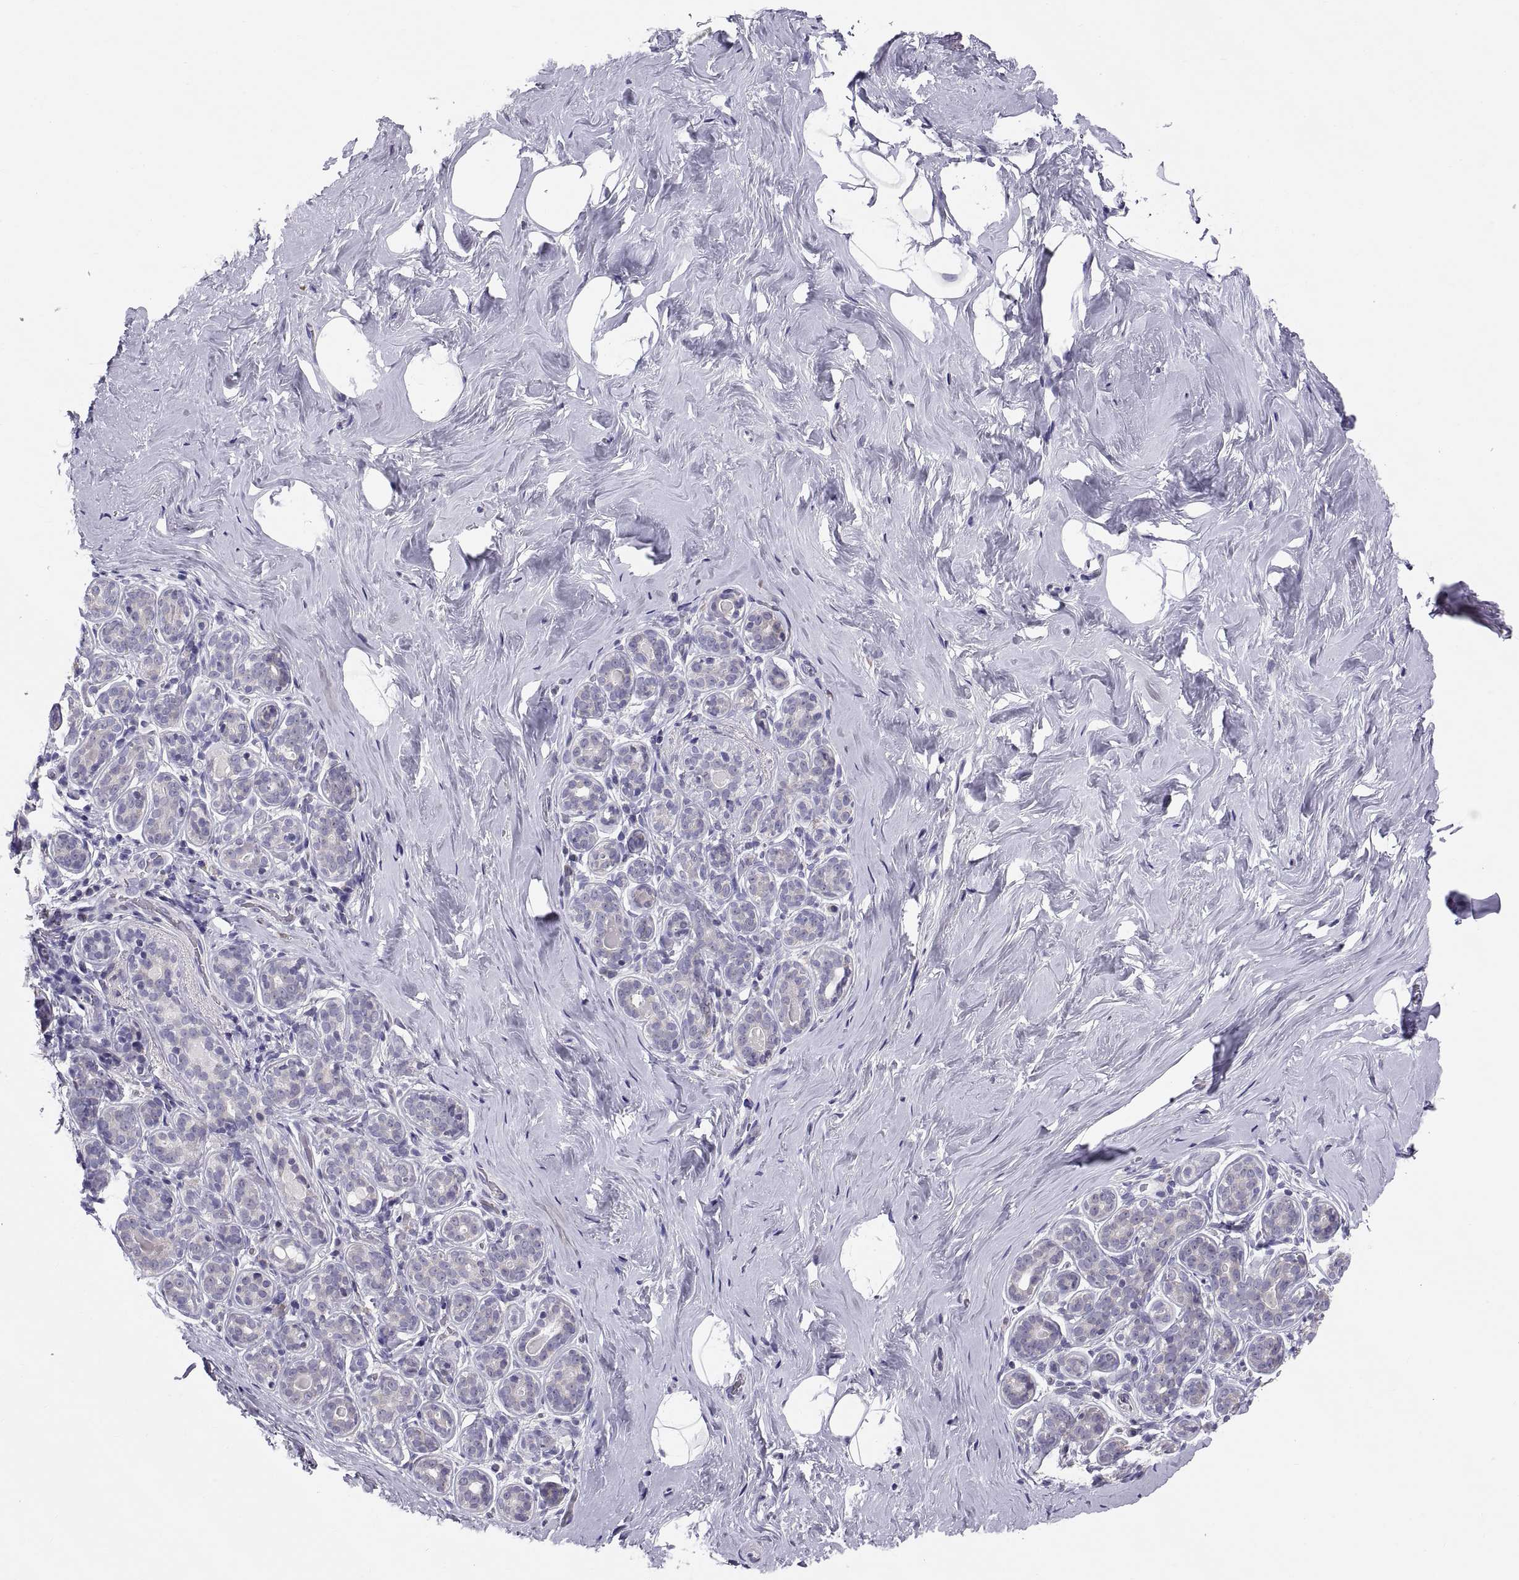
{"staining": {"intensity": "negative", "quantity": "none", "location": "none"}, "tissue": "breast", "cell_type": "Adipocytes", "image_type": "normal", "snomed": [{"axis": "morphology", "description": "Normal tissue, NOS"}, {"axis": "topography", "description": "Skin"}, {"axis": "topography", "description": "Breast"}], "caption": "Immunohistochemistry image of benign breast: human breast stained with DAB exhibits no significant protein positivity in adipocytes.", "gene": "TNNC1", "patient": {"sex": "female", "age": 43}}